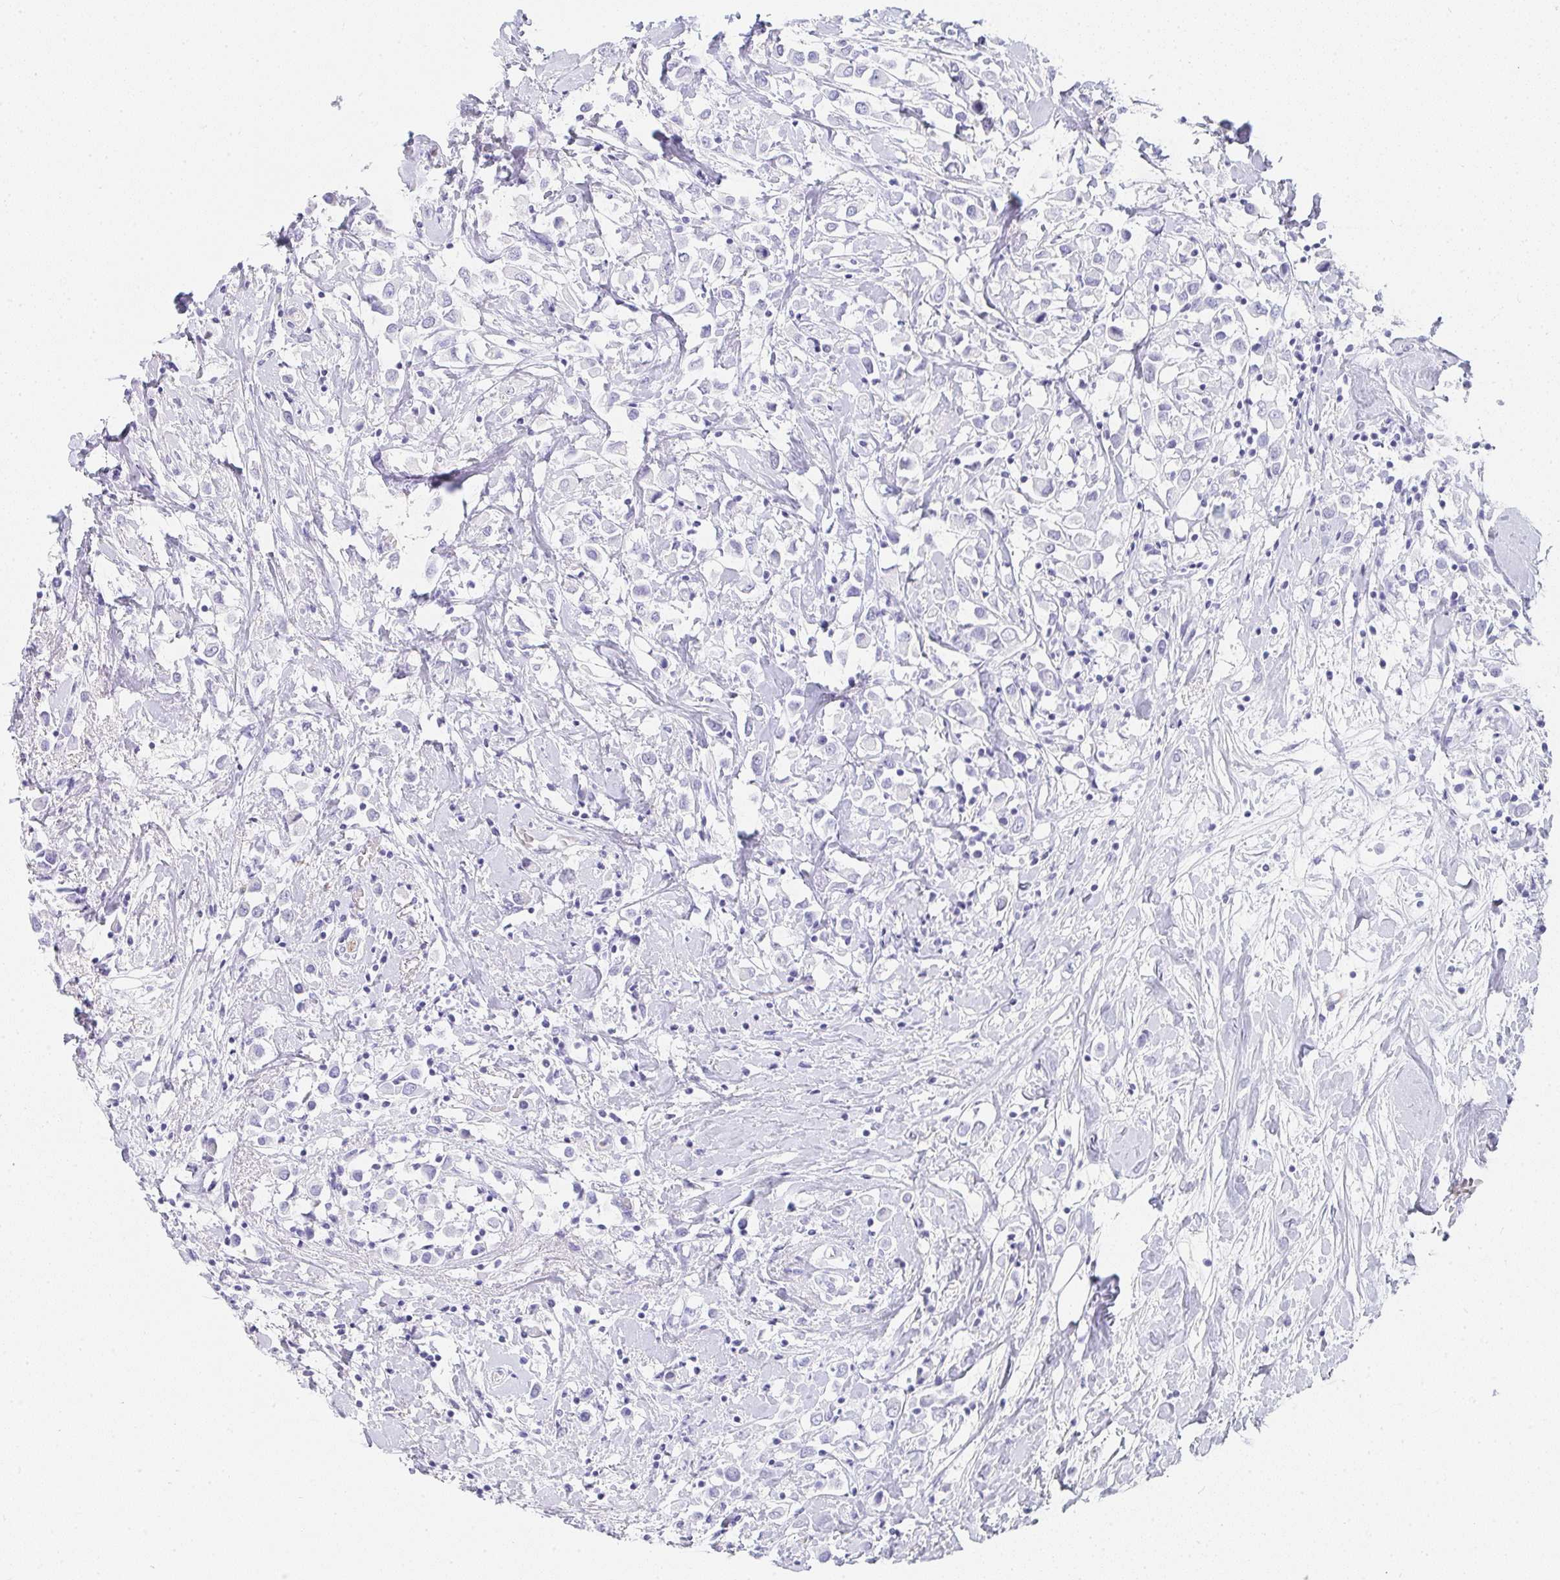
{"staining": {"intensity": "negative", "quantity": "none", "location": "none"}, "tissue": "breast cancer", "cell_type": "Tumor cells", "image_type": "cancer", "snomed": [{"axis": "morphology", "description": "Duct carcinoma"}, {"axis": "topography", "description": "Breast"}], "caption": "Human breast cancer stained for a protein using IHC exhibits no staining in tumor cells.", "gene": "PRND", "patient": {"sex": "female", "age": 61}}